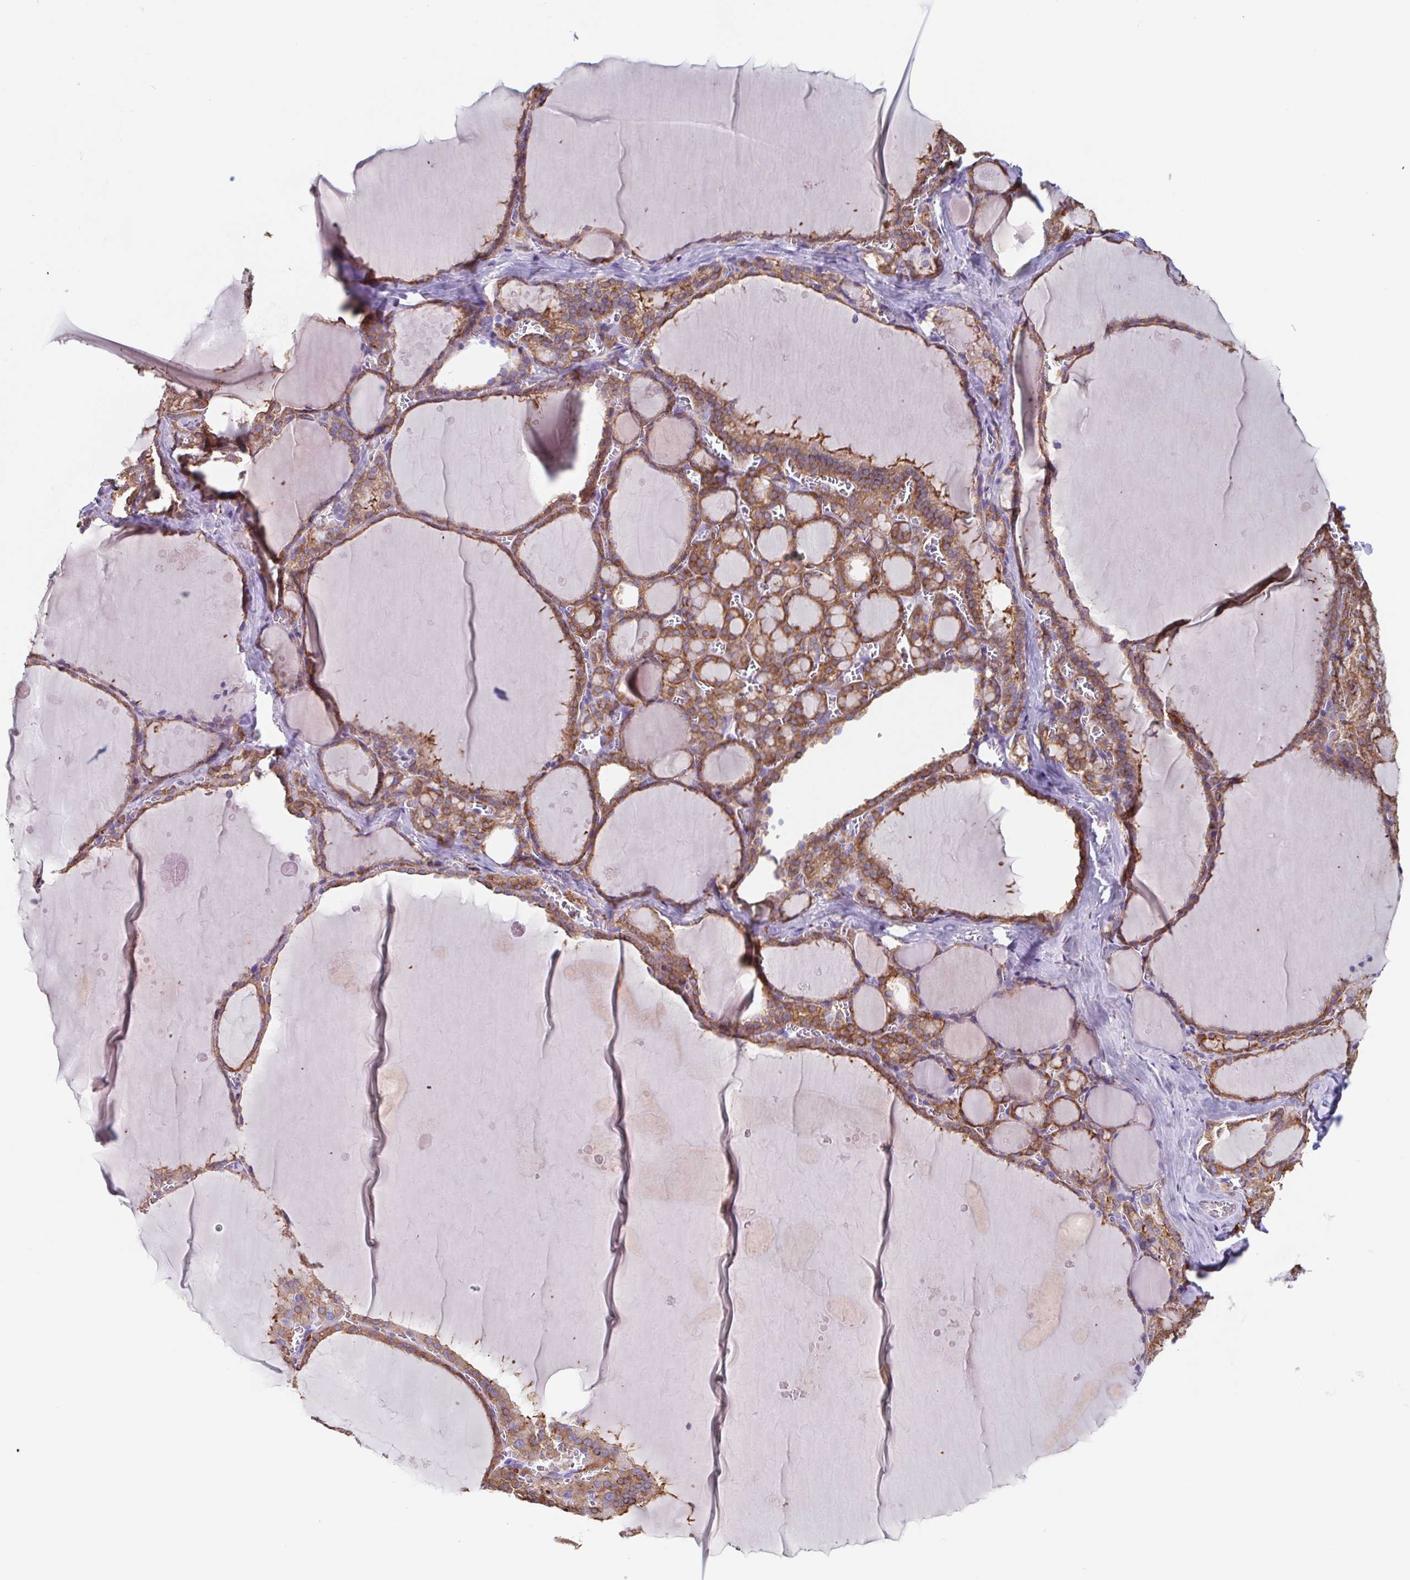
{"staining": {"intensity": "strong", "quantity": ">75%", "location": "cytoplasmic/membranous"}, "tissue": "thyroid gland", "cell_type": "Glandular cells", "image_type": "normal", "snomed": [{"axis": "morphology", "description": "Normal tissue, NOS"}, {"axis": "topography", "description": "Thyroid gland"}], "caption": "Immunohistochemistry (IHC) staining of unremarkable thyroid gland, which shows high levels of strong cytoplasmic/membranous staining in approximately >75% of glandular cells indicating strong cytoplasmic/membranous protein staining. The staining was performed using DAB (3,3'-diaminobenzidine) (brown) for protein detection and nuclei were counterstained in hematoxylin (blue).", "gene": "TPD52", "patient": {"sex": "male", "age": 56}}